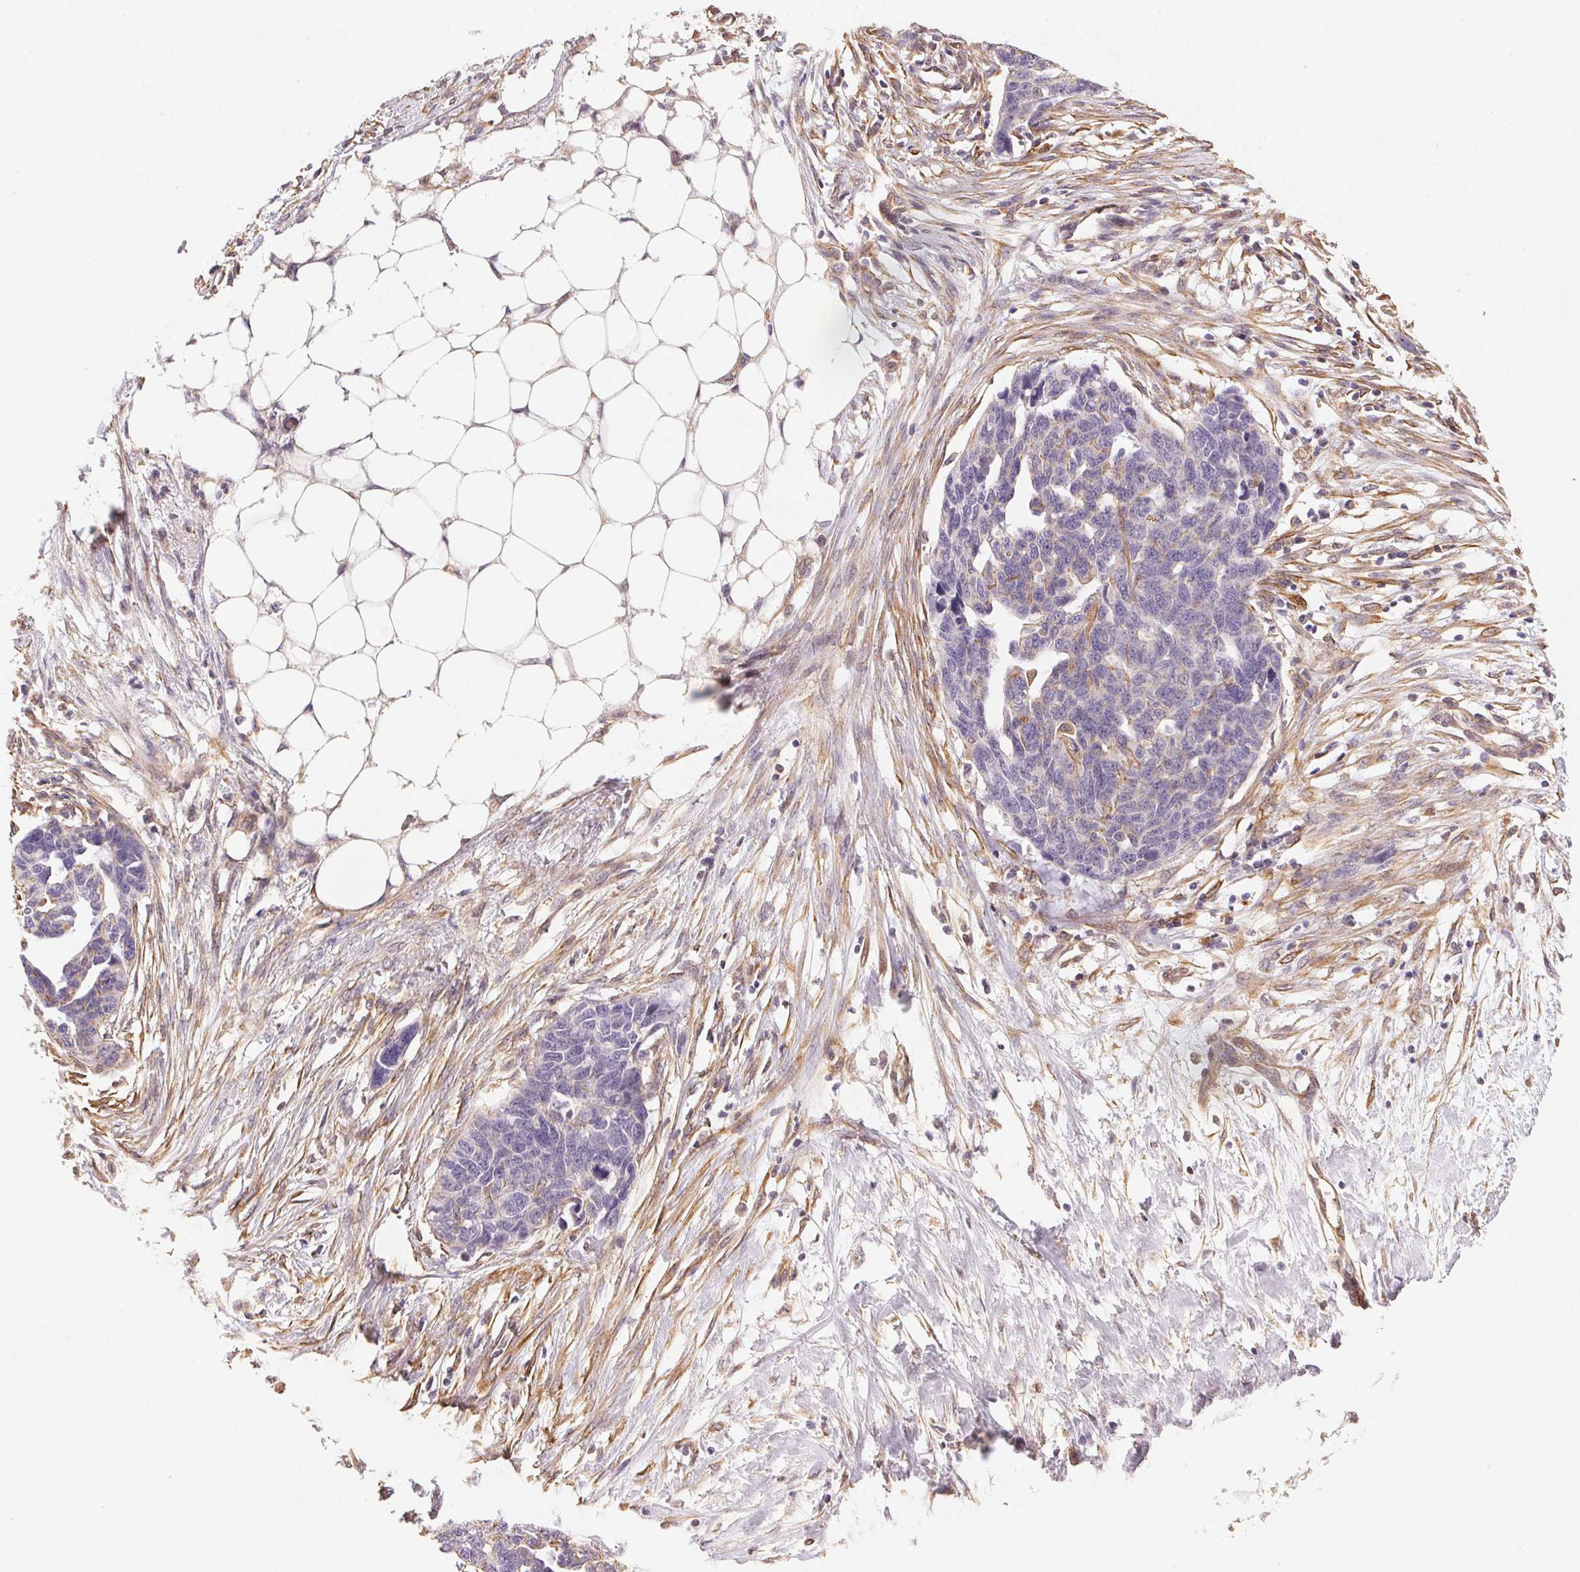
{"staining": {"intensity": "negative", "quantity": "none", "location": "none"}, "tissue": "ovarian cancer", "cell_type": "Tumor cells", "image_type": "cancer", "snomed": [{"axis": "morphology", "description": "Cystadenocarcinoma, serous, NOS"}, {"axis": "topography", "description": "Ovary"}], "caption": "The image shows no staining of tumor cells in ovarian cancer (serous cystadenocarcinoma).", "gene": "PLA2G4F", "patient": {"sex": "female", "age": 69}}